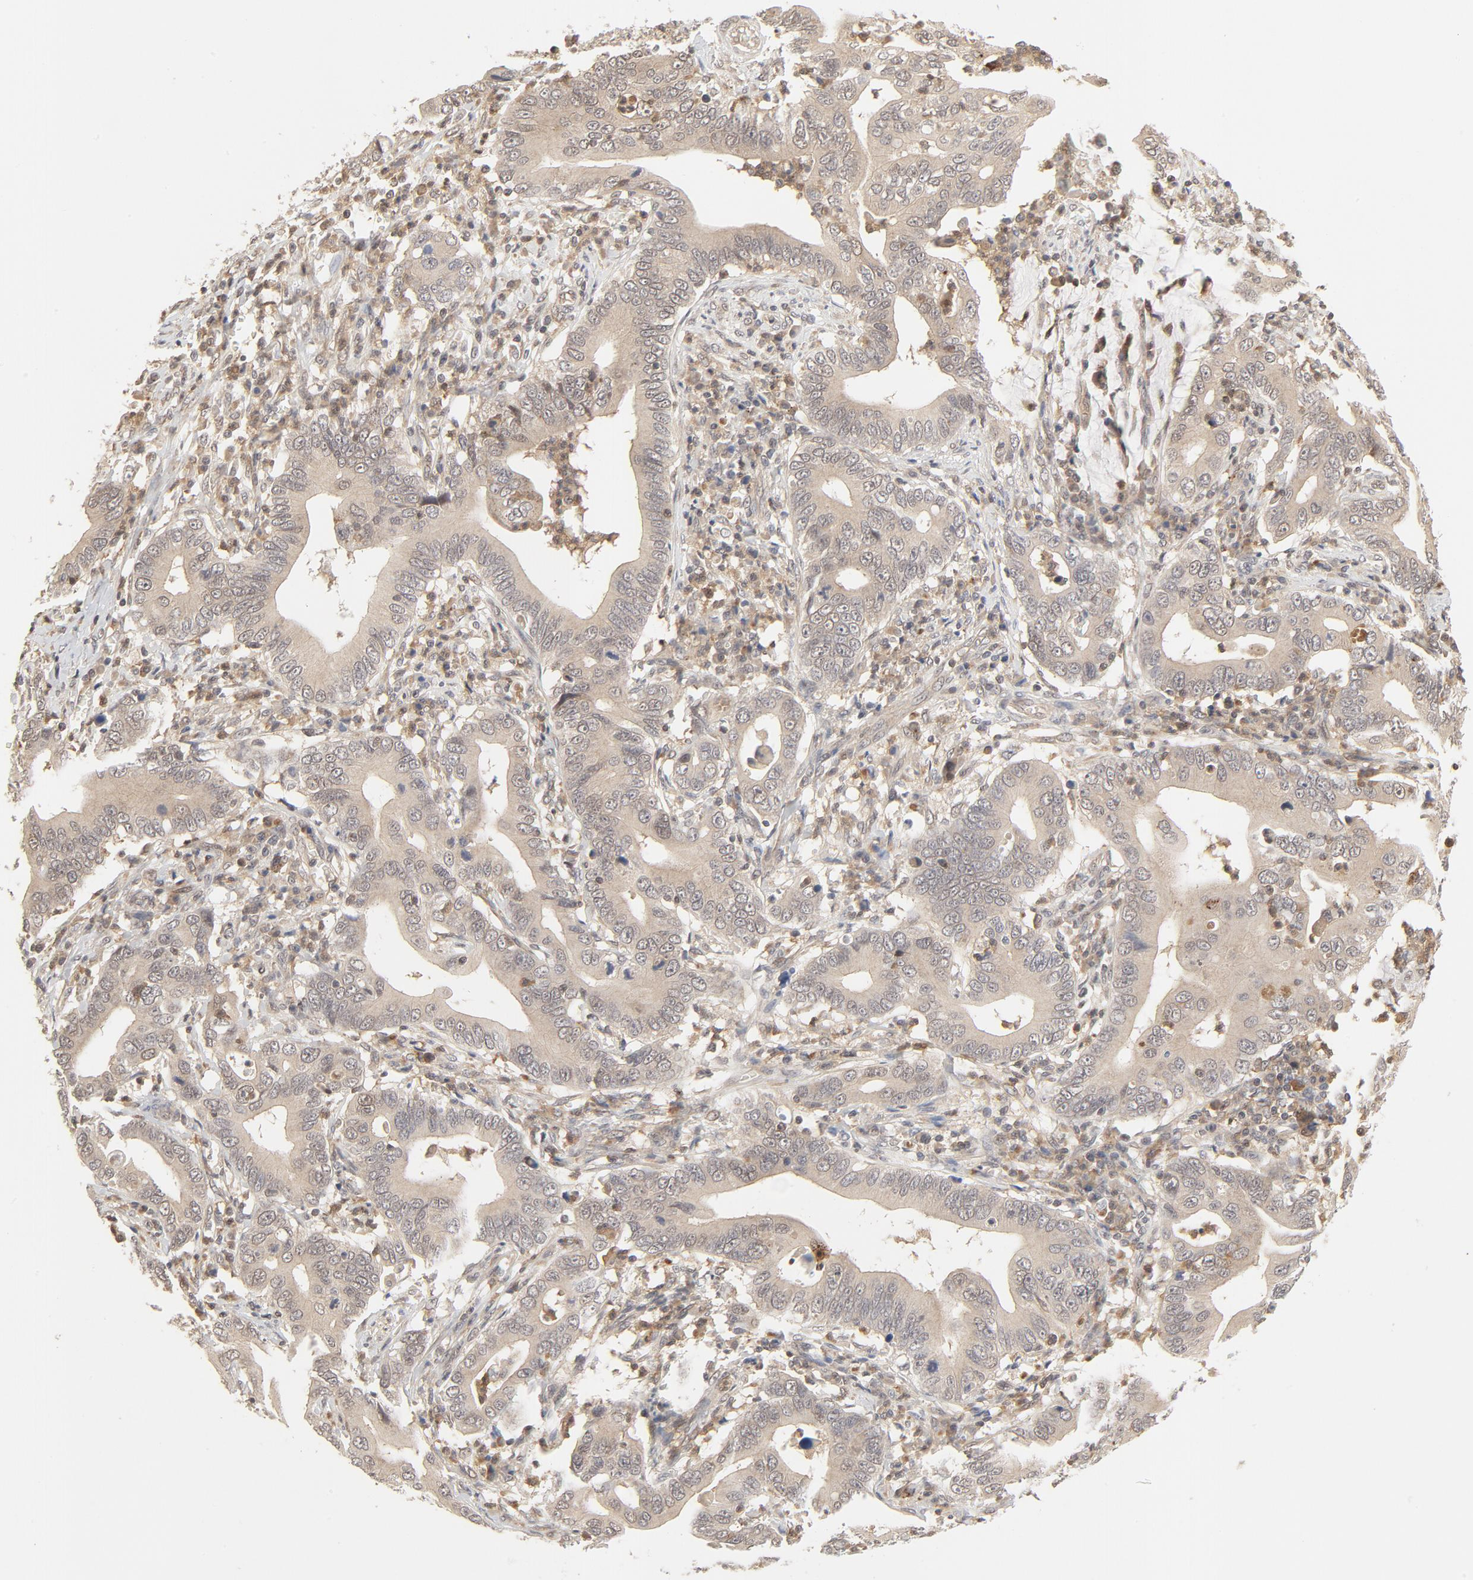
{"staining": {"intensity": "weak", "quantity": ">75%", "location": "cytoplasmic/membranous,nuclear"}, "tissue": "stomach cancer", "cell_type": "Tumor cells", "image_type": "cancer", "snomed": [{"axis": "morphology", "description": "Adenocarcinoma, NOS"}, {"axis": "topography", "description": "Stomach, upper"}], "caption": "Immunohistochemistry (IHC) photomicrograph of stomach cancer stained for a protein (brown), which shows low levels of weak cytoplasmic/membranous and nuclear positivity in approximately >75% of tumor cells.", "gene": "NEDD8", "patient": {"sex": "male", "age": 63}}